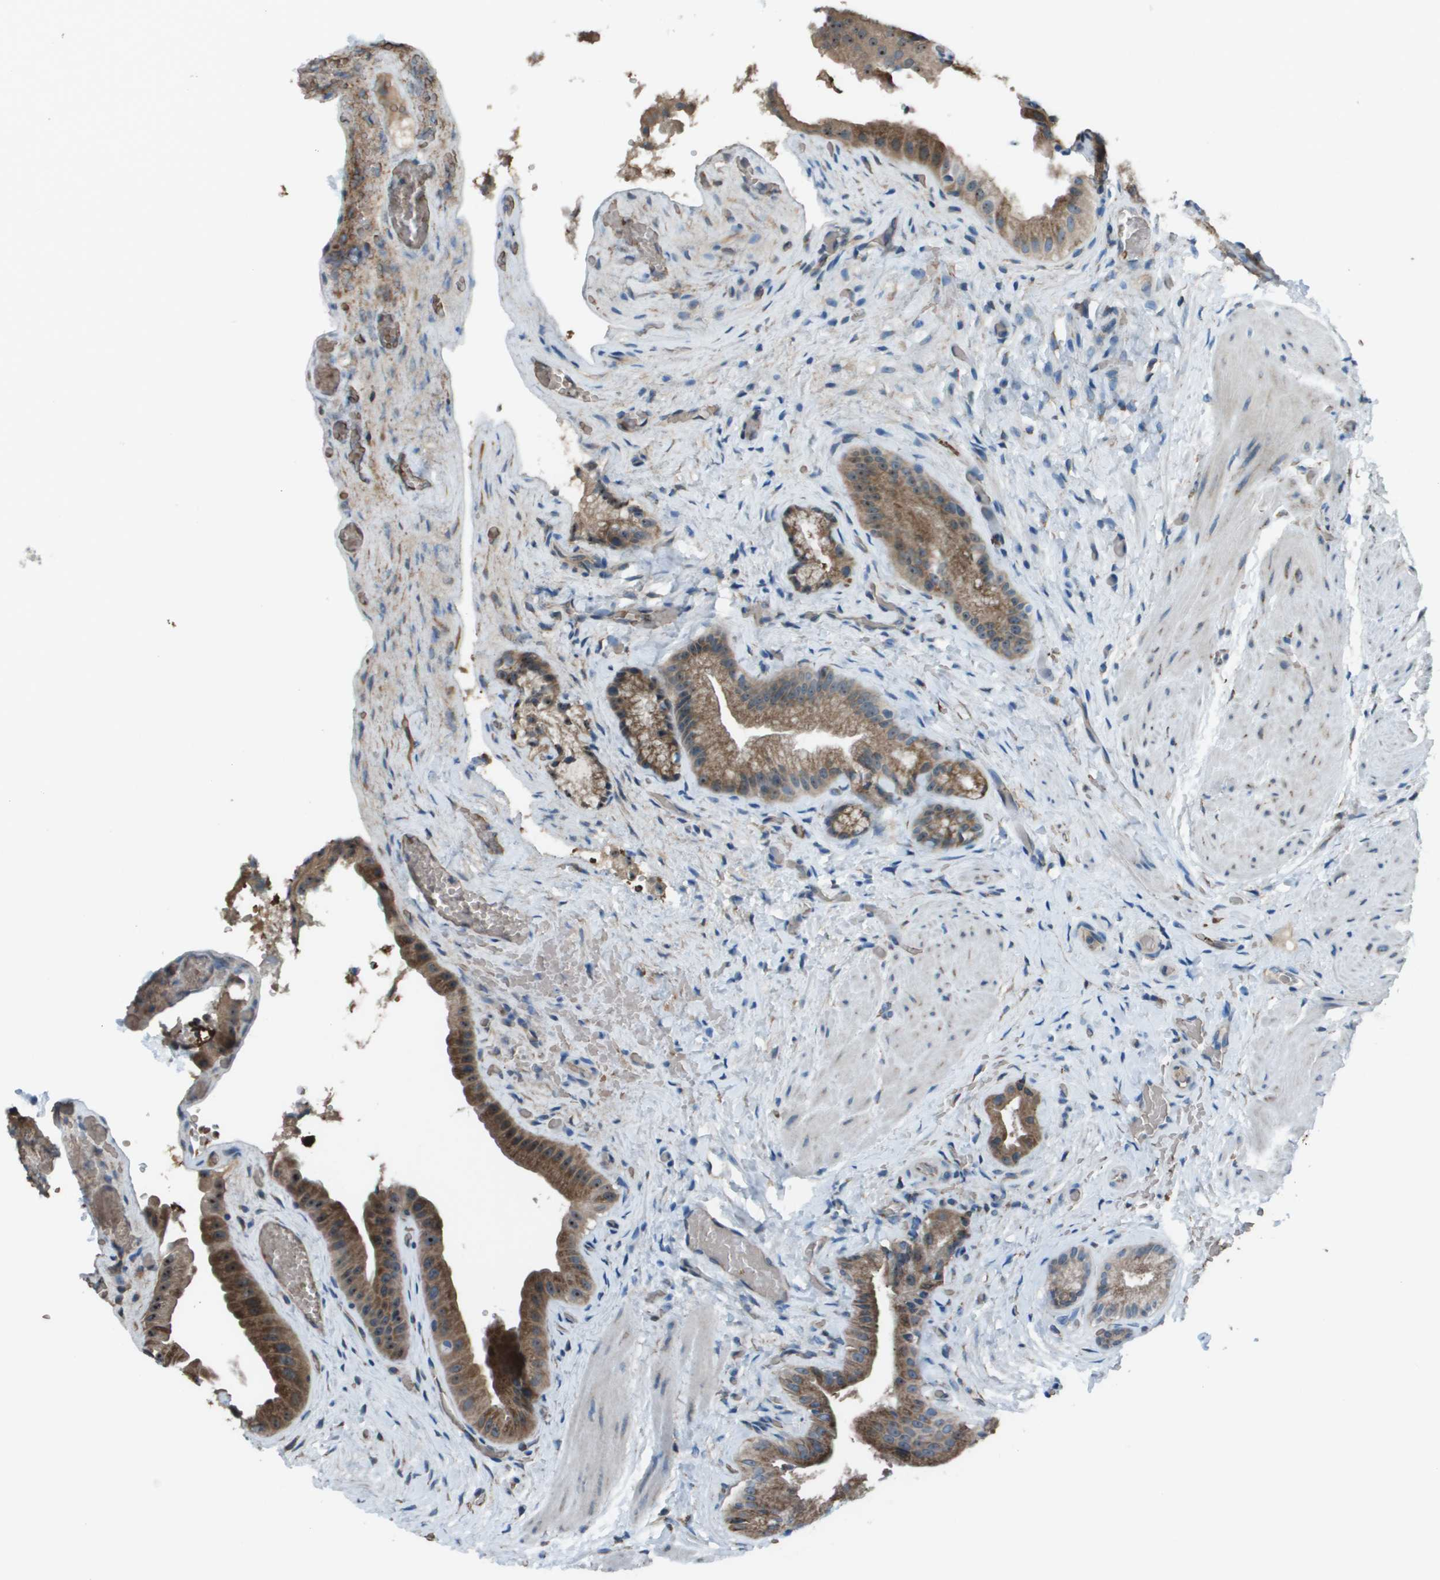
{"staining": {"intensity": "moderate", "quantity": ">75%", "location": "cytoplasmic/membranous"}, "tissue": "gallbladder", "cell_type": "Glandular cells", "image_type": "normal", "snomed": [{"axis": "morphology", "description": "Normal tissue, NOS"}, {"axis": "topography", "description": "Gallbladder"}], "caption": "A high-resolution micrograph shows immunohistochemistry (IHC) staining of unremarkable gallbladder, which exhibits moderate cytoplasmic/membranous staining in about >75% of glandular cells.", "gene": "UTS2", "patient": {"sex": "male", "age": 49}}